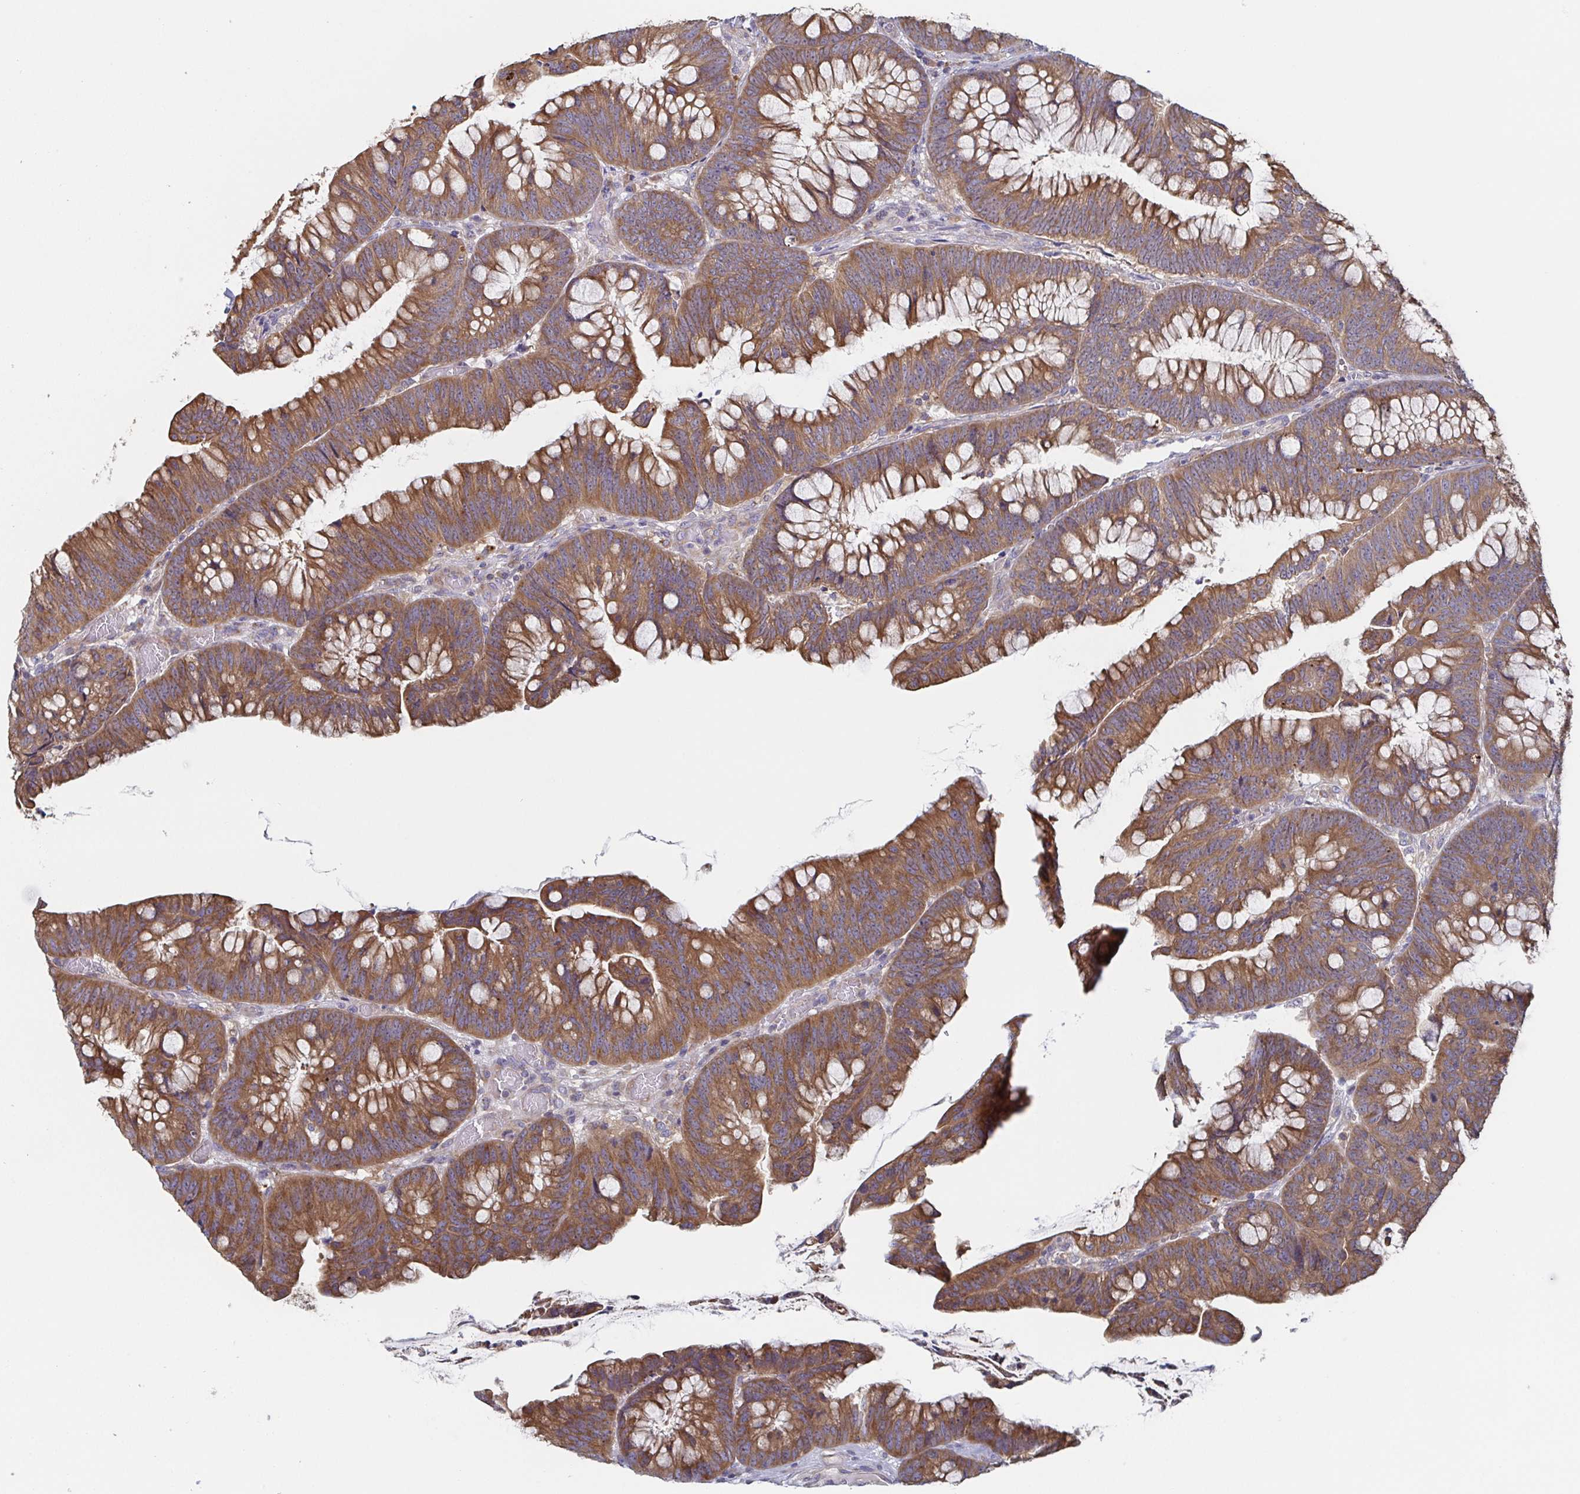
{"staining": {"intensity": "moderate", "quantity": ">75%", "location": "cytoplasmic/membranous"}, "tissue": "colorectal cancer", "cell_type": "Tumor cells", "image_type": "cancer", "snomed": [{"axis": "morphology", "description": "Adenocarcinoma, NOS"}, {"axis": "topography", "description": "Colon"}], "caption": "Protein staining shows moderate cytoplasmic/membranous positivity in about >75% of tumor cells in colorectal cancer (adenocarcinoma).", "gene": "TUFT1", "patient": {"sex": "male", "age": 62}}